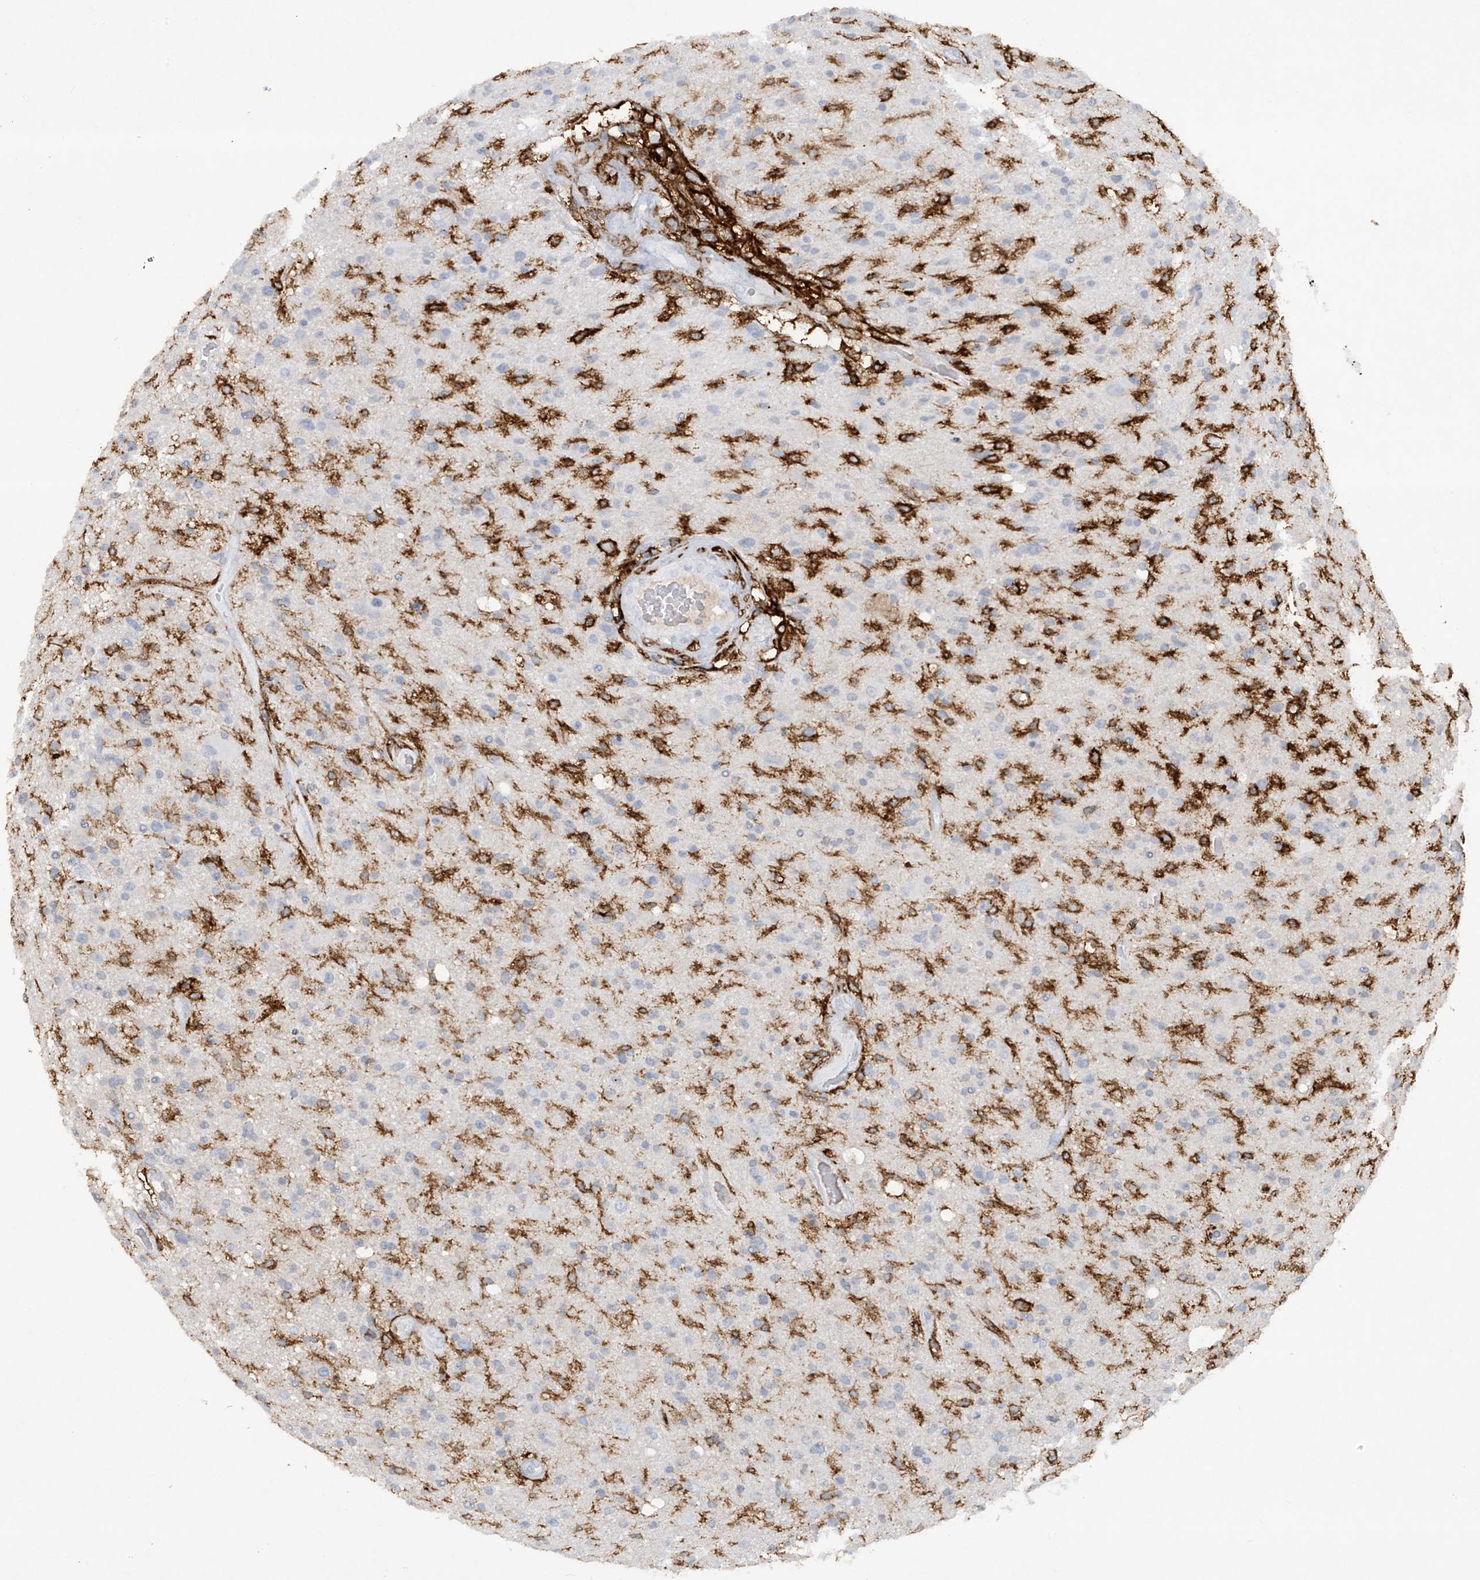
{"staining": {"intensity": "negative", "quantity": "none", "location": "none"}, "tissue": "glioma", "cell_type": "Tumor cells", "image_type": "cancer", "snomed": [{"axis": "morphology", "description": "Glioma, malignant, High grade"}, {"axis": "topography", "description": "Brain"}], "caption": "DAB (3,3'-diaminobenzidine) immunohistochemical staining of human malignant glioma (high-grade) displays no significant expression in tumor cells.", "gene": "FCGR3A", "patient": {"sex": "male", "age": 33}}